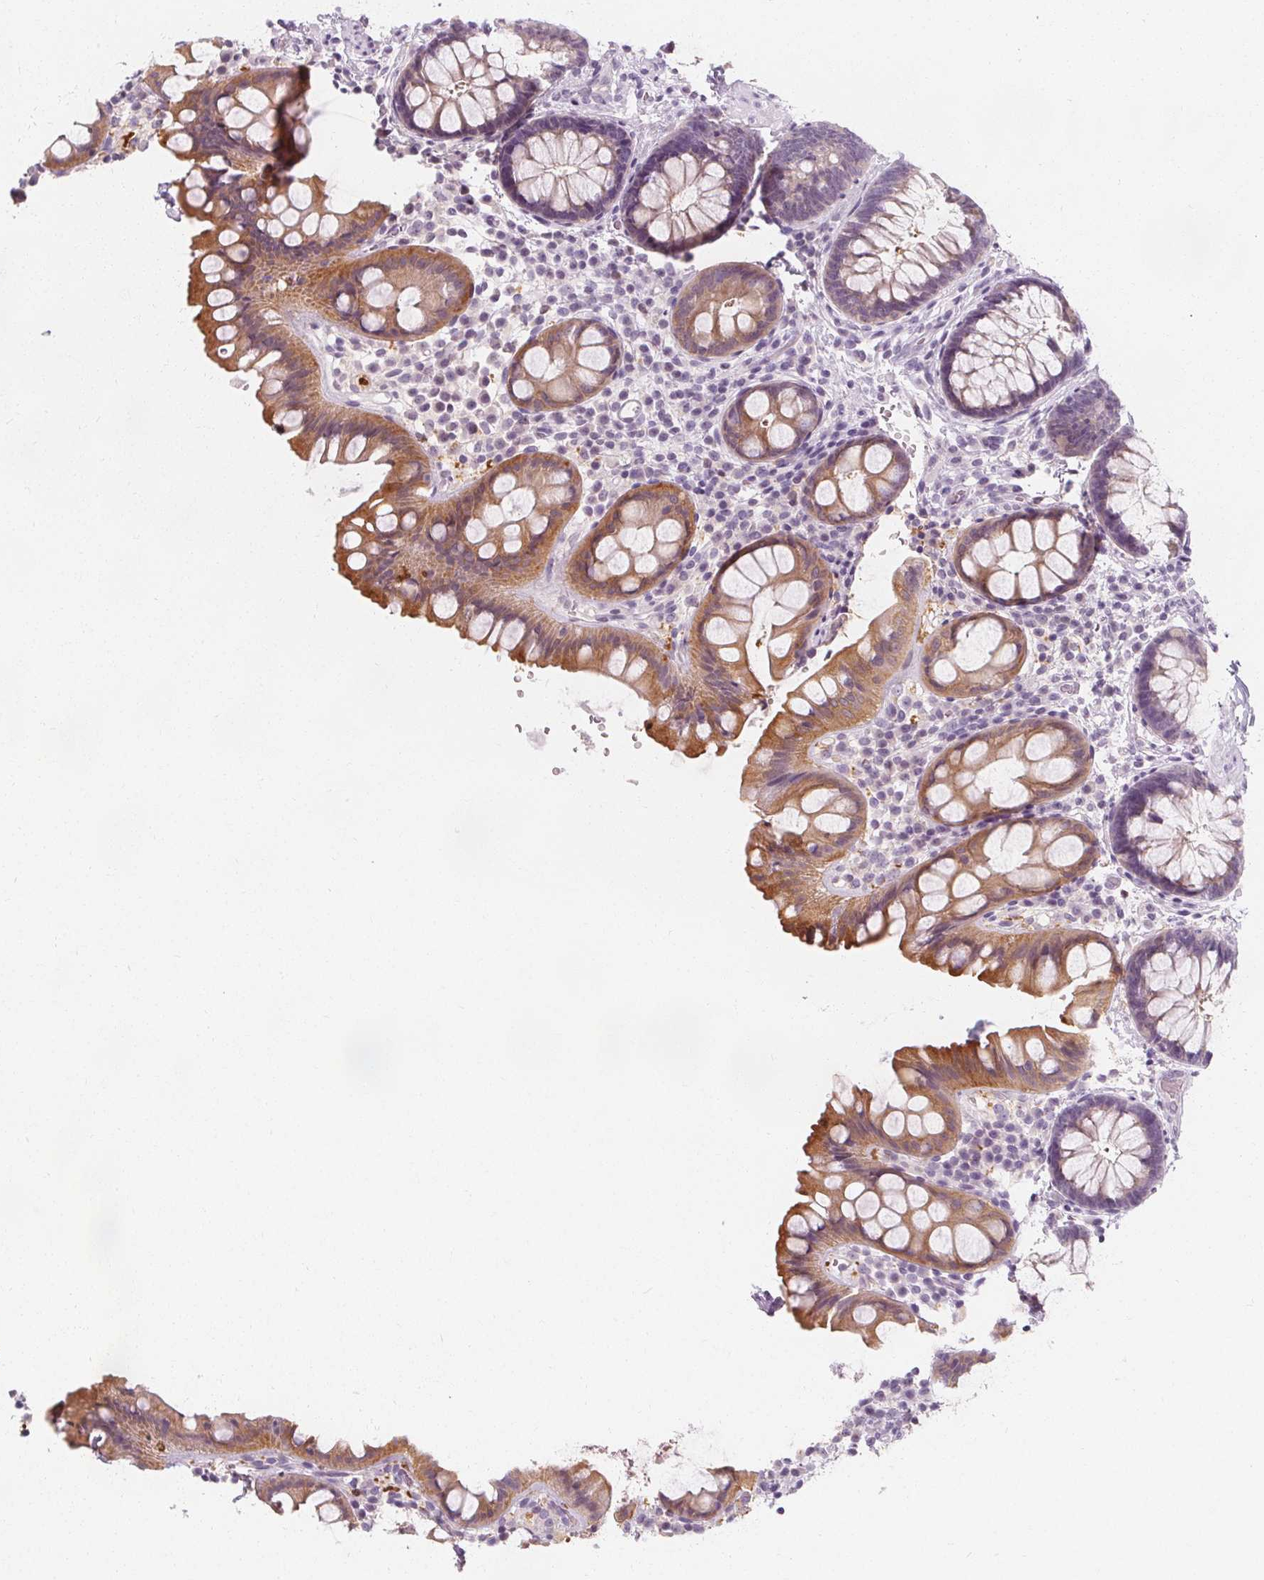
{"staining": {"intensity": "moderate", "quantity": "25%-75%", "location": "cytoplasmic/membranous"}, "tissue": "rectum", "cell_type": "Glandular cells", "image_type": "normal", "snomed": [{"axis": "morphology", "description": "Normal tissue, NOS"}, {"axis": "topography", "description": "Rectum"}, {"axis": "topography", "description": "Peripheral nerve tissue"}], "caption": "Immunohistochemistry (IHC) (DAB) staining of unremarkable human rectum shows moderate cytoplasmic/membranous protein staining in about 25%-75% of glandular cells.", "gene": "UGP2", "patient": {"sex": "female", "age": 69}}